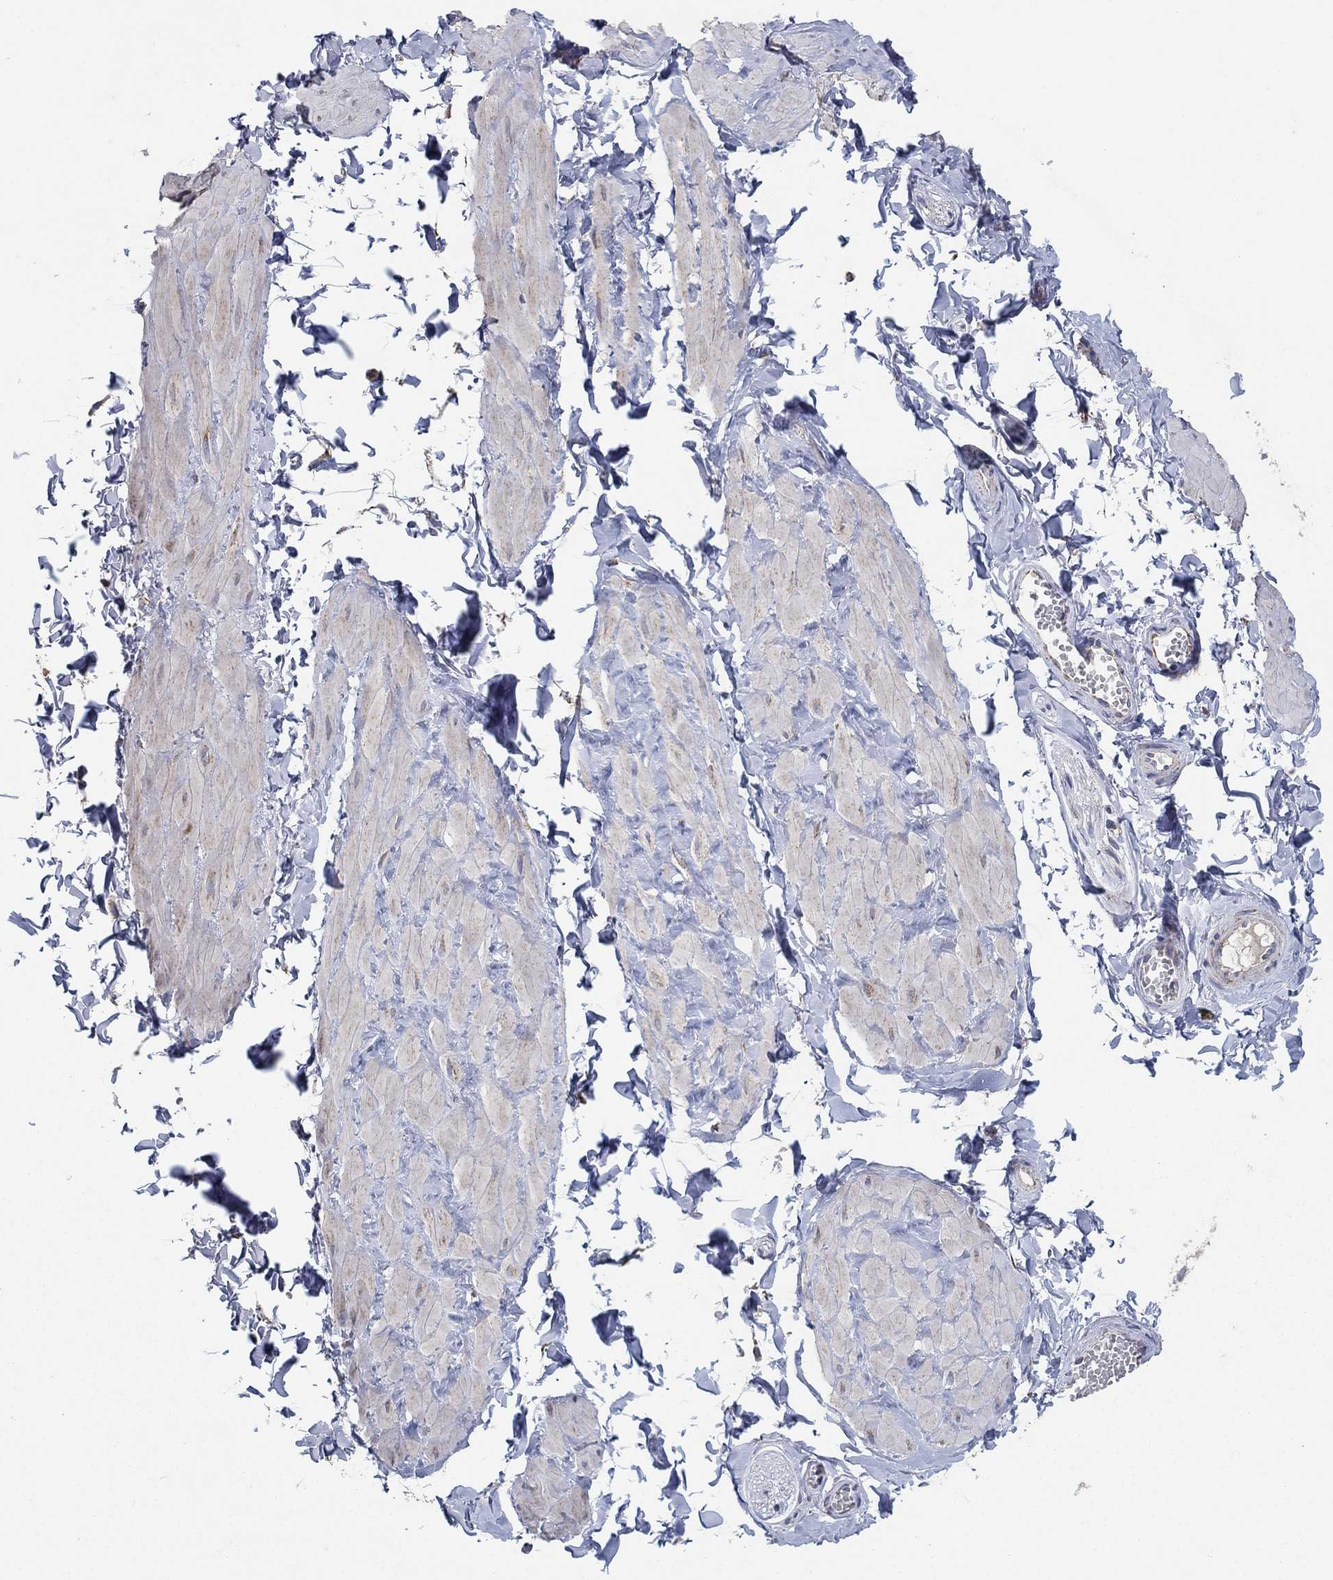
{"staining": {"intensity": "negative", "quantity": "none", "location": "none"}, "tissue": "adipose tissue", "cell_type": "Adipocytes", "image_type": "normal", "snomed": [{"axis": "morphology", "description": "Normal tissue, NOS"}, {"axis": "topography", "description": "Smooth muscle"}, {"axis": "topography", "description": "Peripheral nerve tissue"}], "caption": "A high-resolution image shows immunohistochemistry (IHC) staining of normal adipose tissue, which reveals no significant positivity in adipocytes. Nuclei are stained in blue.", "gene": "C9orf85", "patient": {"sex": "male", "age": 22}}